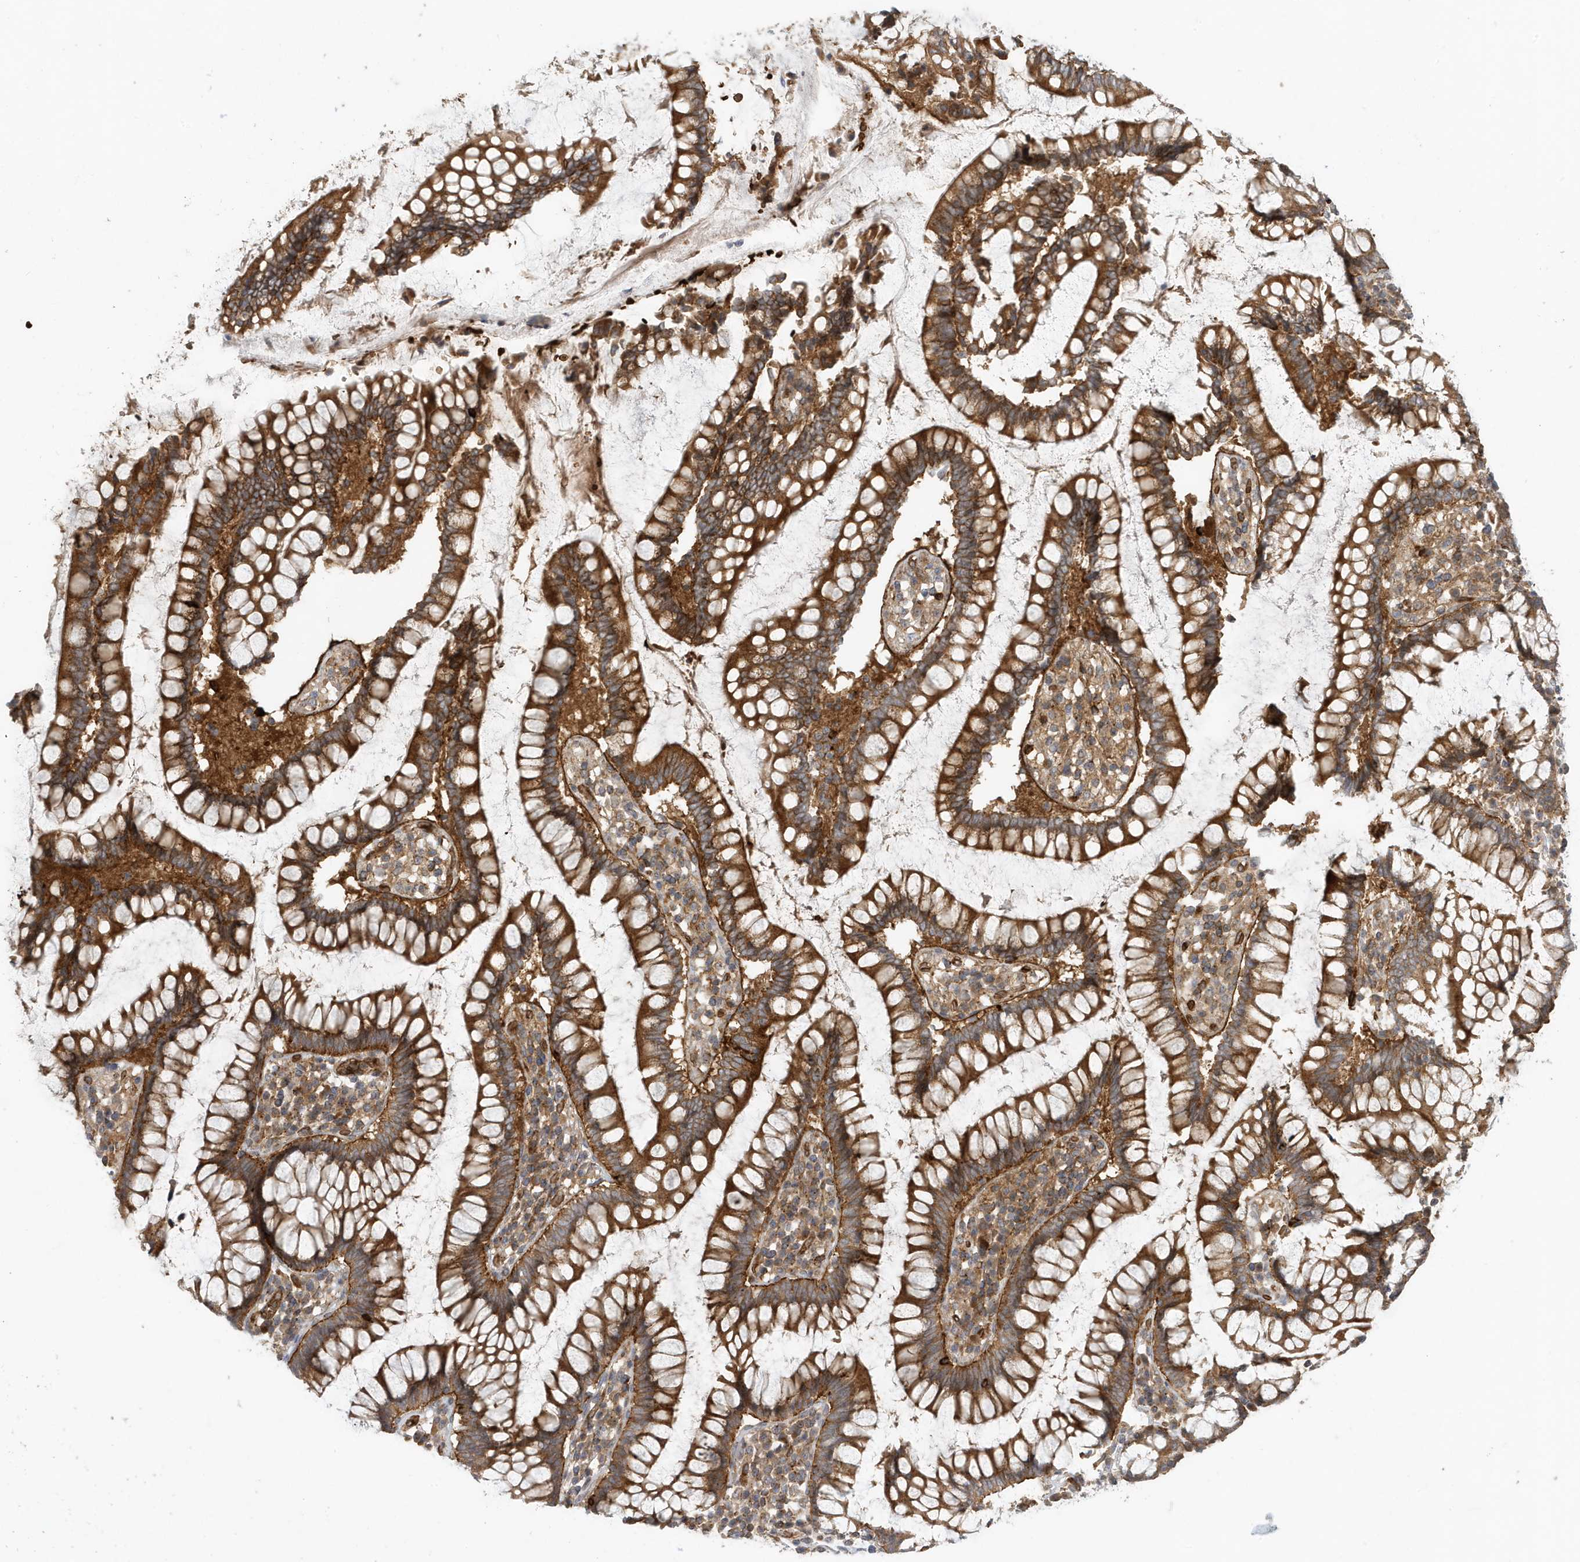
{"staining": {"intensity": "moderate", "quantity": ">75%", "location": "cytoplasmic/membranous"}, "tissue": "colon", "cell_type": "Endothelial cells", "image_type": "normal", "snomed": [{"axis": "morphology", "description": "Normal tissue, NOS"}, {"axis": "topography", "description": "Colon"}], "caption": "Immunohistochemical staining of unremarkable human colon shows medium levels of moderate cytoplasmic/membranous staining in about >75% of endothelial cells.", "gene": "FYCO1", "patient": {"sex": "female", "age": 79}}